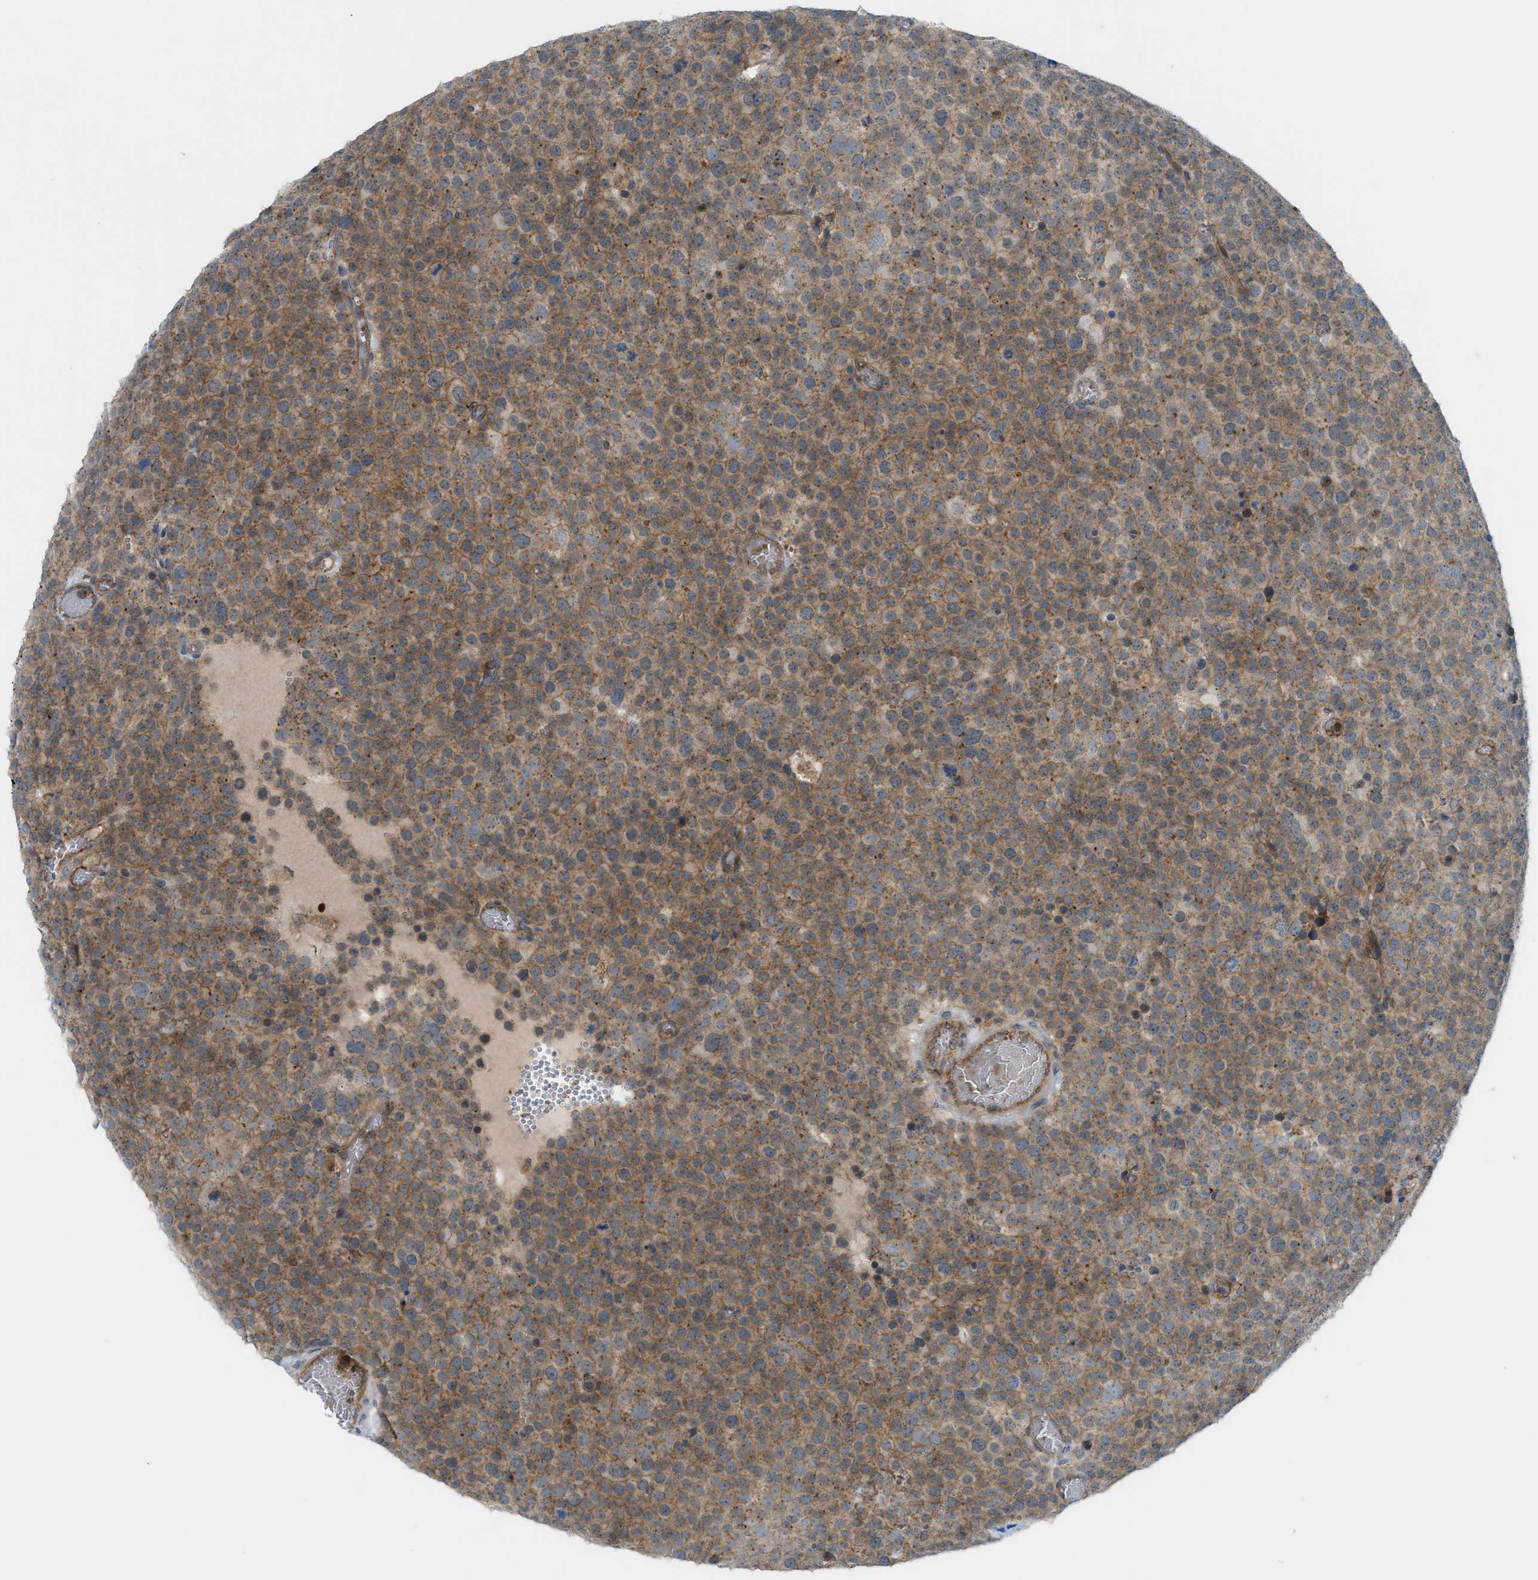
{"staining": {"intensity": "moderate", "quantity": ">75%", "location": "cytoplasmic/membranous"}, "tissue": "testis cancer", "cell_type": "Tumor cells", "image_type": "cancer", "snomed": [{"axis": "morphology", "description": "Normal tissue, NOS"}, {"axis": "morphology", "description": "Seminoma, NOS"}, {"axis": "topography", "description": "Testis"}], "caption": "IHC photomicrograph of human testis seminoma stained for a protein (brown), which shows medium levels of moderate cytoplasmic/membranous staining in about >75% of tumor cells.", "gene": "GRK6", "patient": {"sex": "male", "age": 71}}